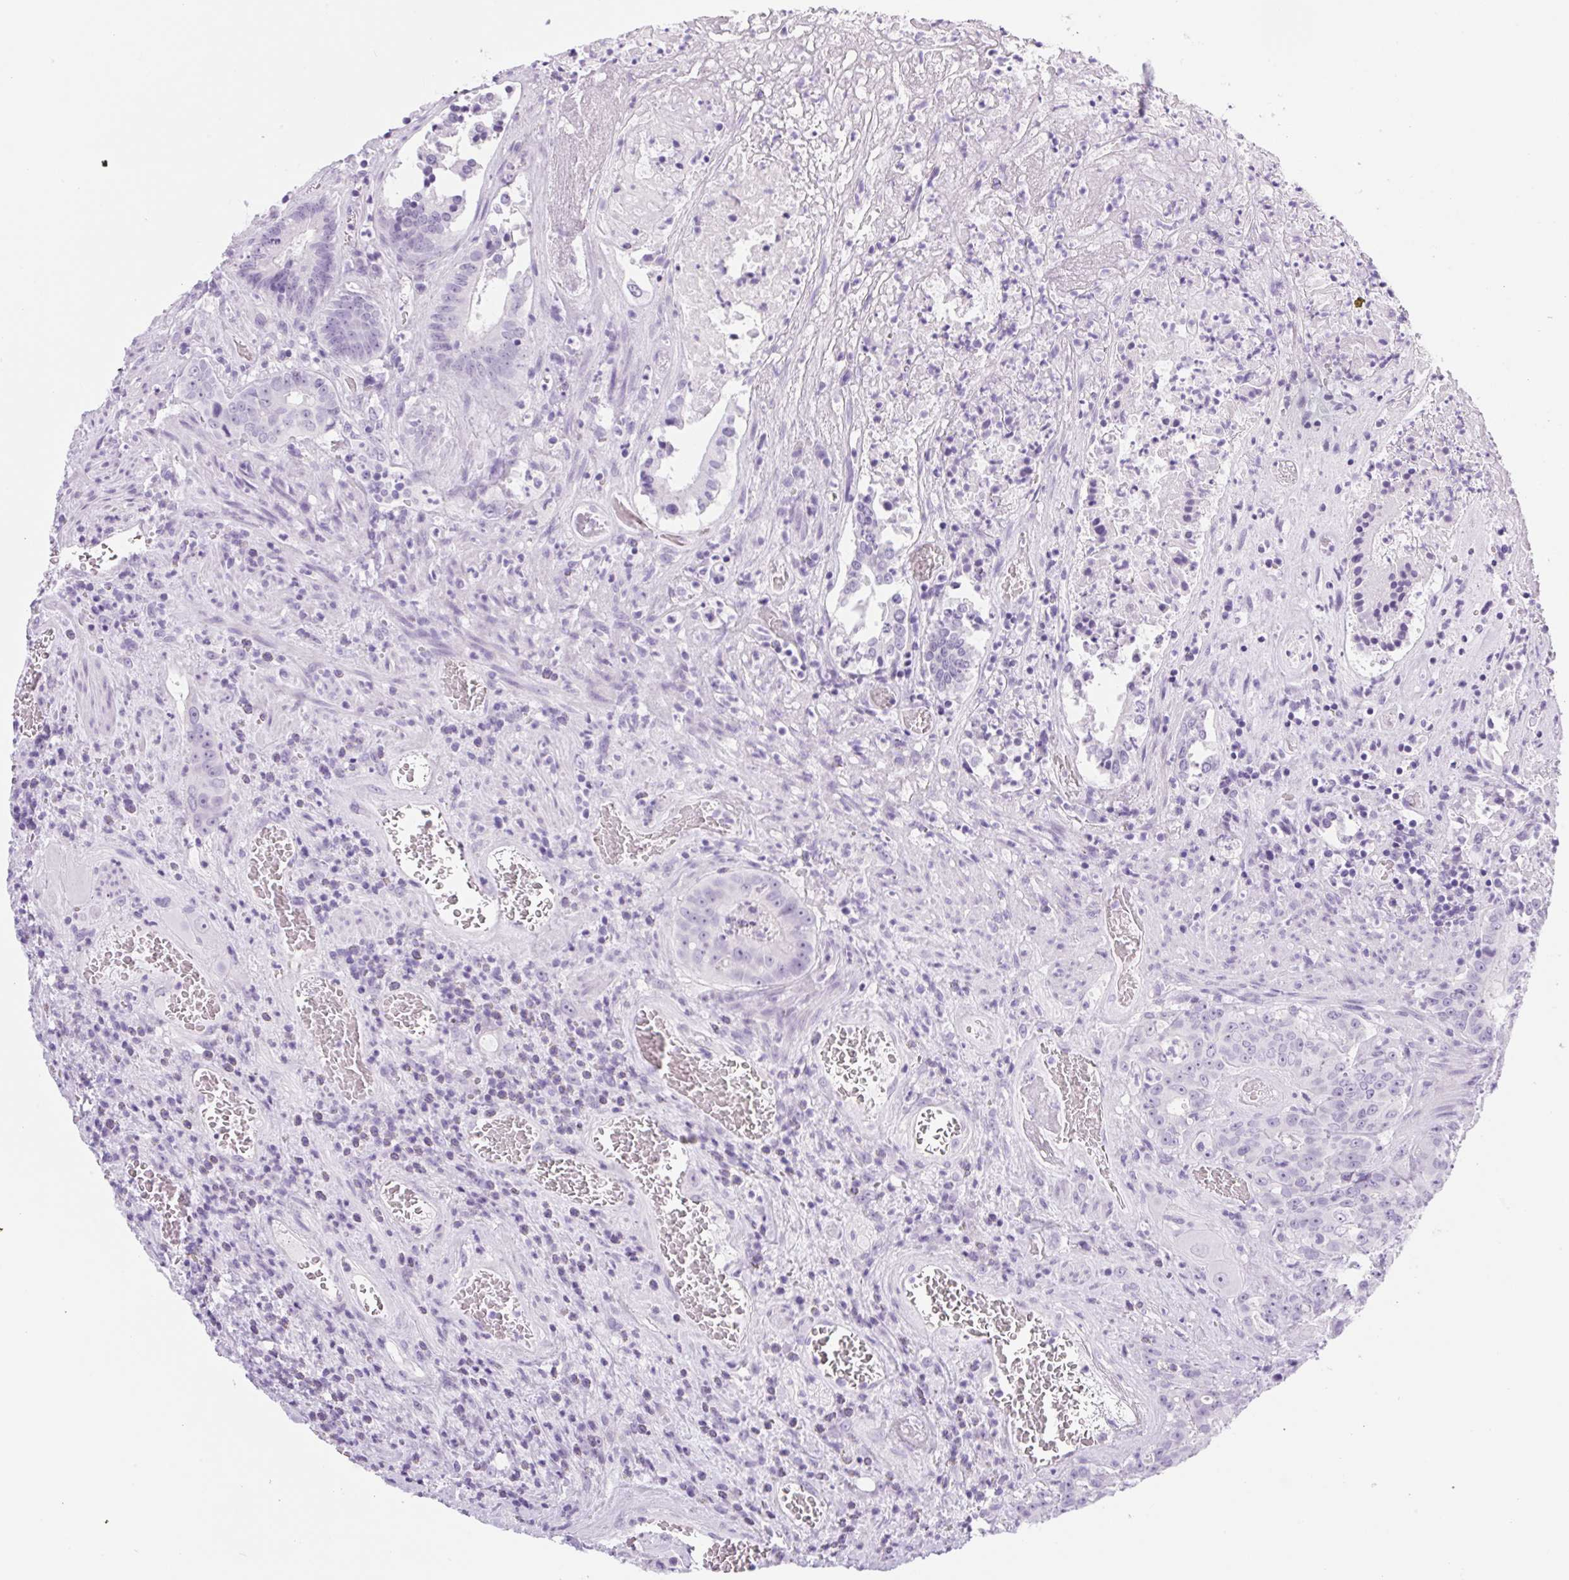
{"staining": {"intensity": "negative", "quantity": "none", "location": "none"}, "tissue": "colorectal cancer", "cell_type": "Tumor cells", "image_type": "cancer", "snomed": [{"axis": "morphology", "description": "Adenocarcinoma, NOS"}, {"axis": "topography", "description": "Rectum"}], "caption": "This is a micrograph of immunohistochemistry staining of colorectal cancer (adenocarcinoma), which shows no expression in tumor cells. (IHC, brightfield microscopy, high magnification).", "gene": "SPACA5B", "patient": {"sex": "female", "age": 62}}